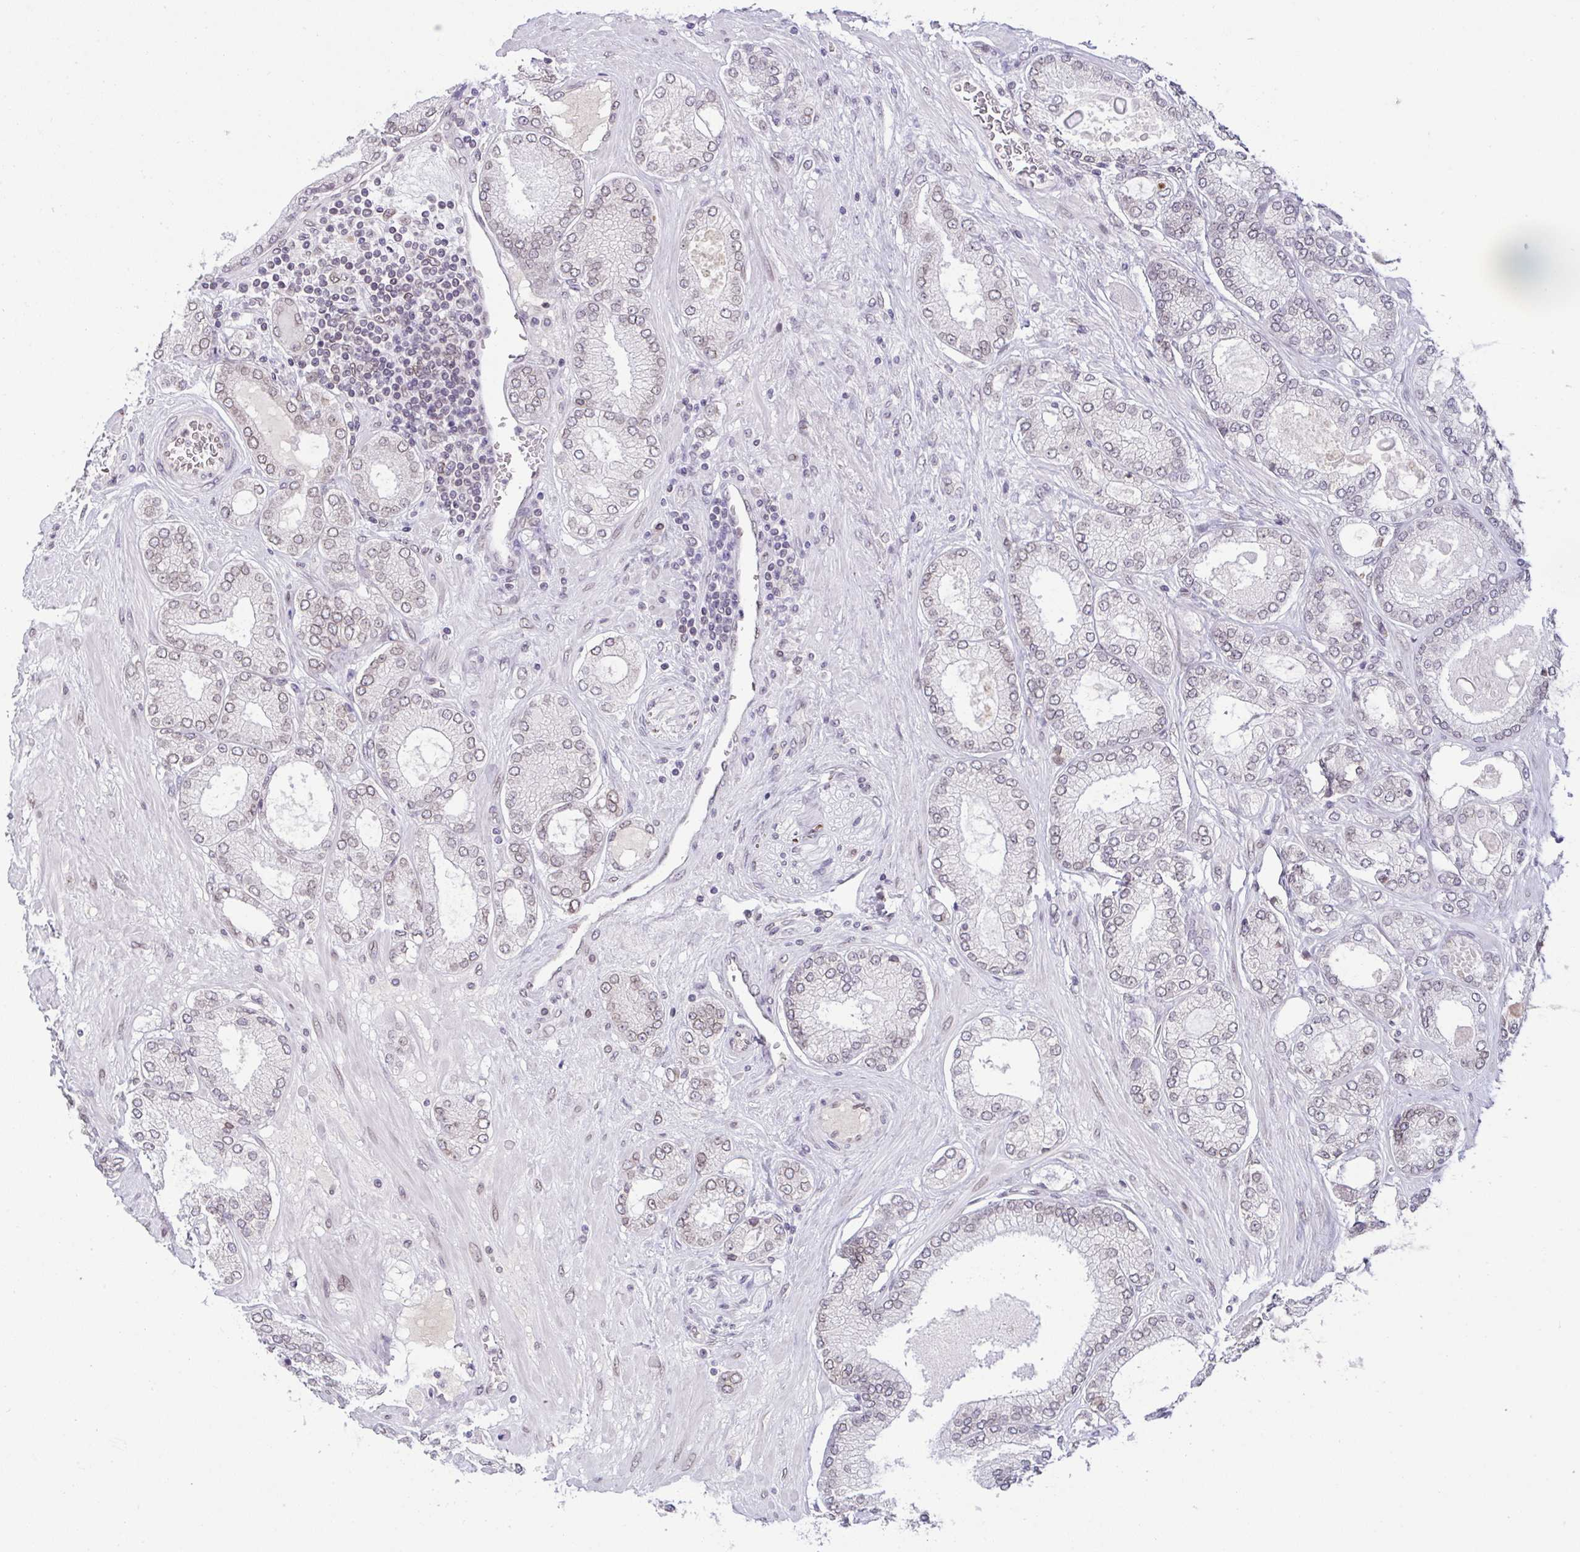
{"staining": {"intensity": "weak", "quantity": "25%-75%", "location": "cytoplasmic/membranous,nuclear"}, "tissue": "prostate cancer", "cell_type": "Tumor cells", "image_type": "cancer", "snomed": [{"axis": "morphology", "description": "Adenocarcinoma, High grade"}, {"axis": "topography", "description": "Prostate"}], "caption": "This is an image of immunohistochemistry staining of prostate cancer (high-grade adenocarcinoma), which shows weak staining in the cytoplasmic/membranous and nuclear of tumor cells.", "gene": "RANBP2", "patient": {"sex": "male", "age": 68}}